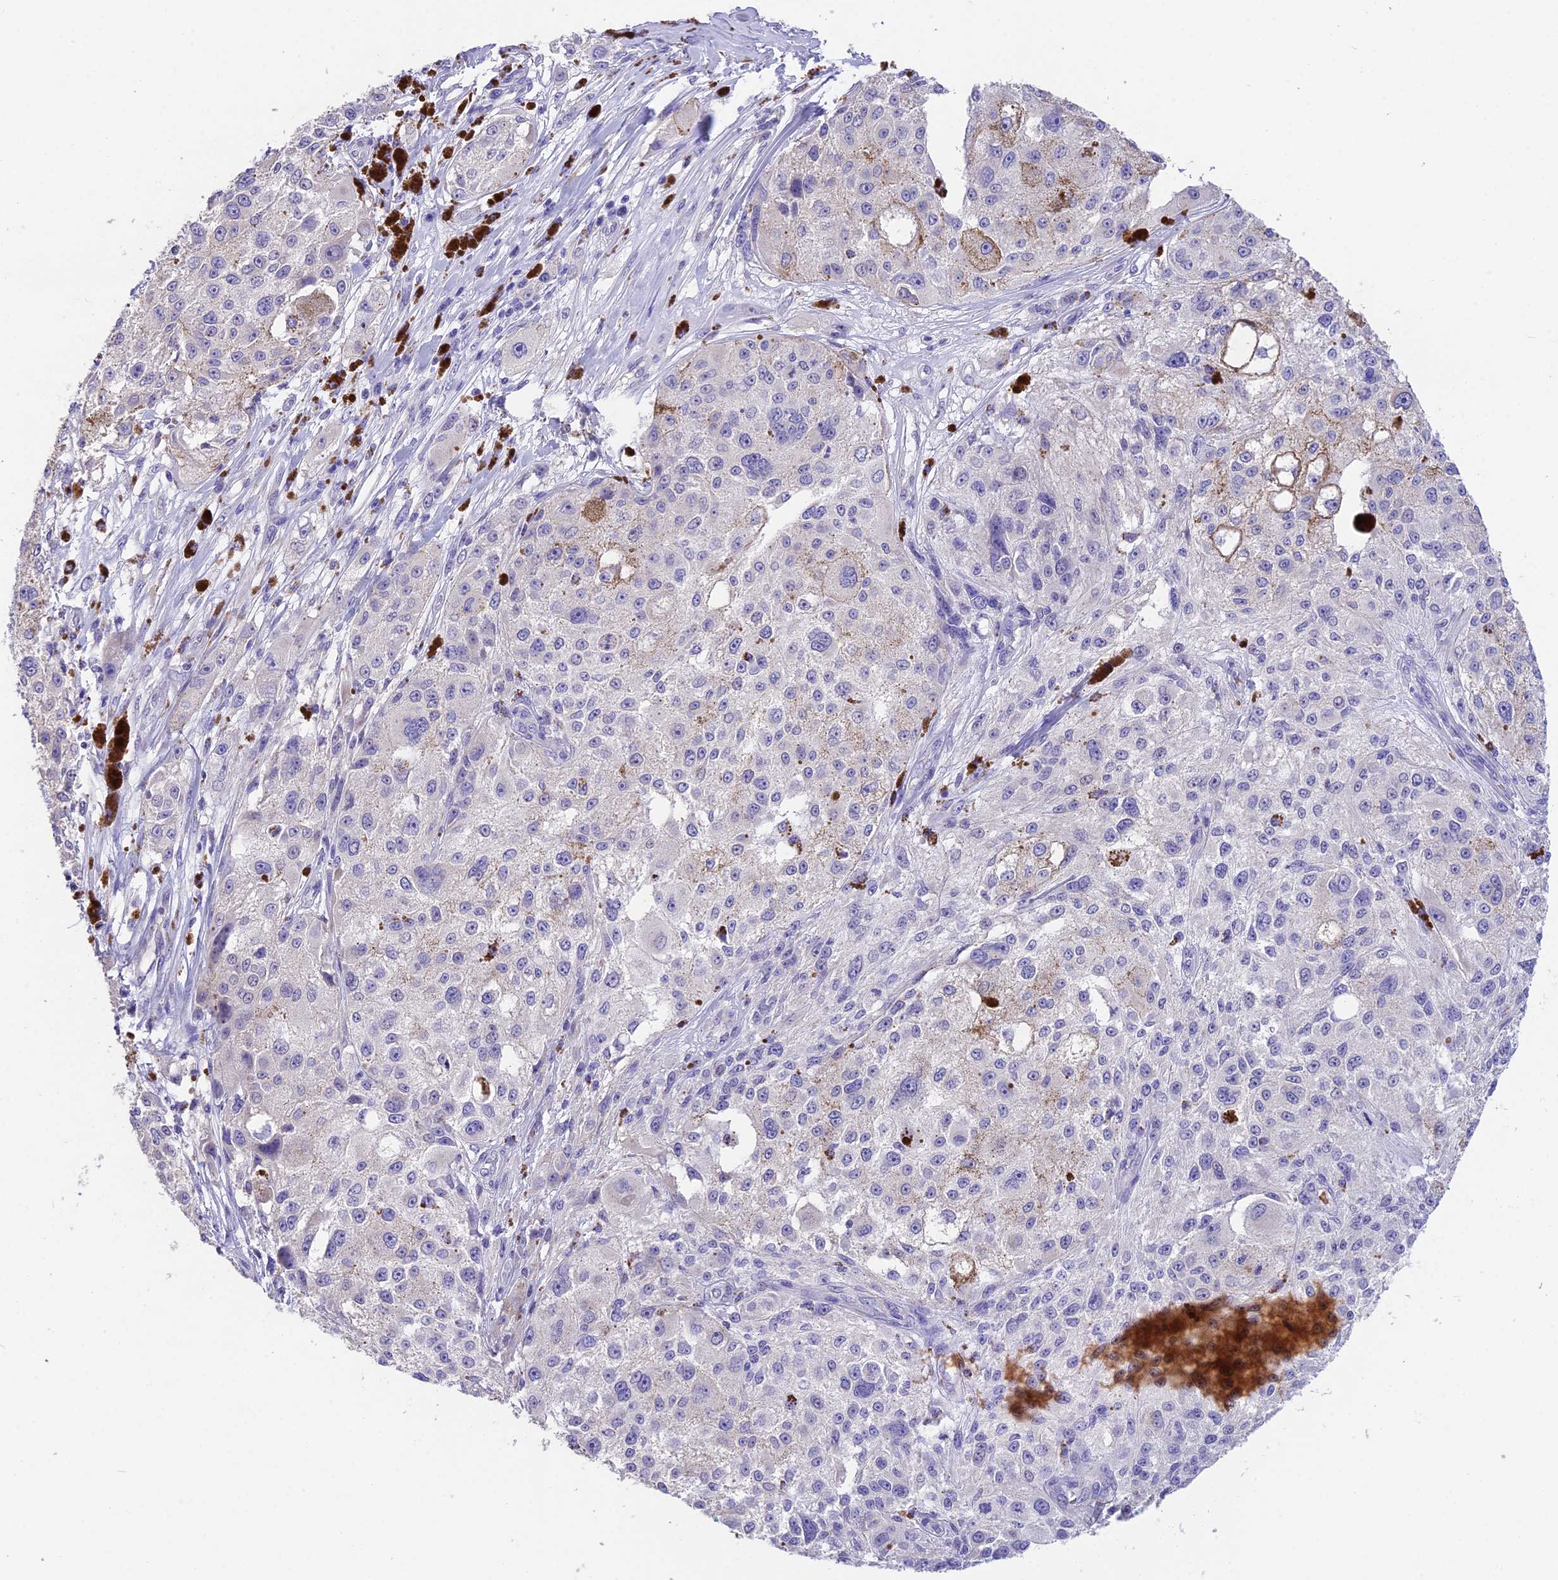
{"staining": {"intensity": "negative", "quantity": "none", "location": "none"}, "tissue": "melanoma", "cell_type": "Tumor cells", "image_type": "cancer", "snomed": [{"axis": "morphology", "description": "Necrosis, NOS"}, {"axis": "morphology", "description": "Malignant melanoma, NOS"}, {"axis": "topography", "description": "Skin"}], "caption": "DAB (3,3'-diaminobenzidine) immunohistochemical staining of malignant melanoma displays no significant staining in tumor cells. (DAB immunohistochemistry (IHC) visualized using brightfield microscopy, high magnification).", "gene": "TNNC2", "patient": {"sex": "female", "age": 87}}